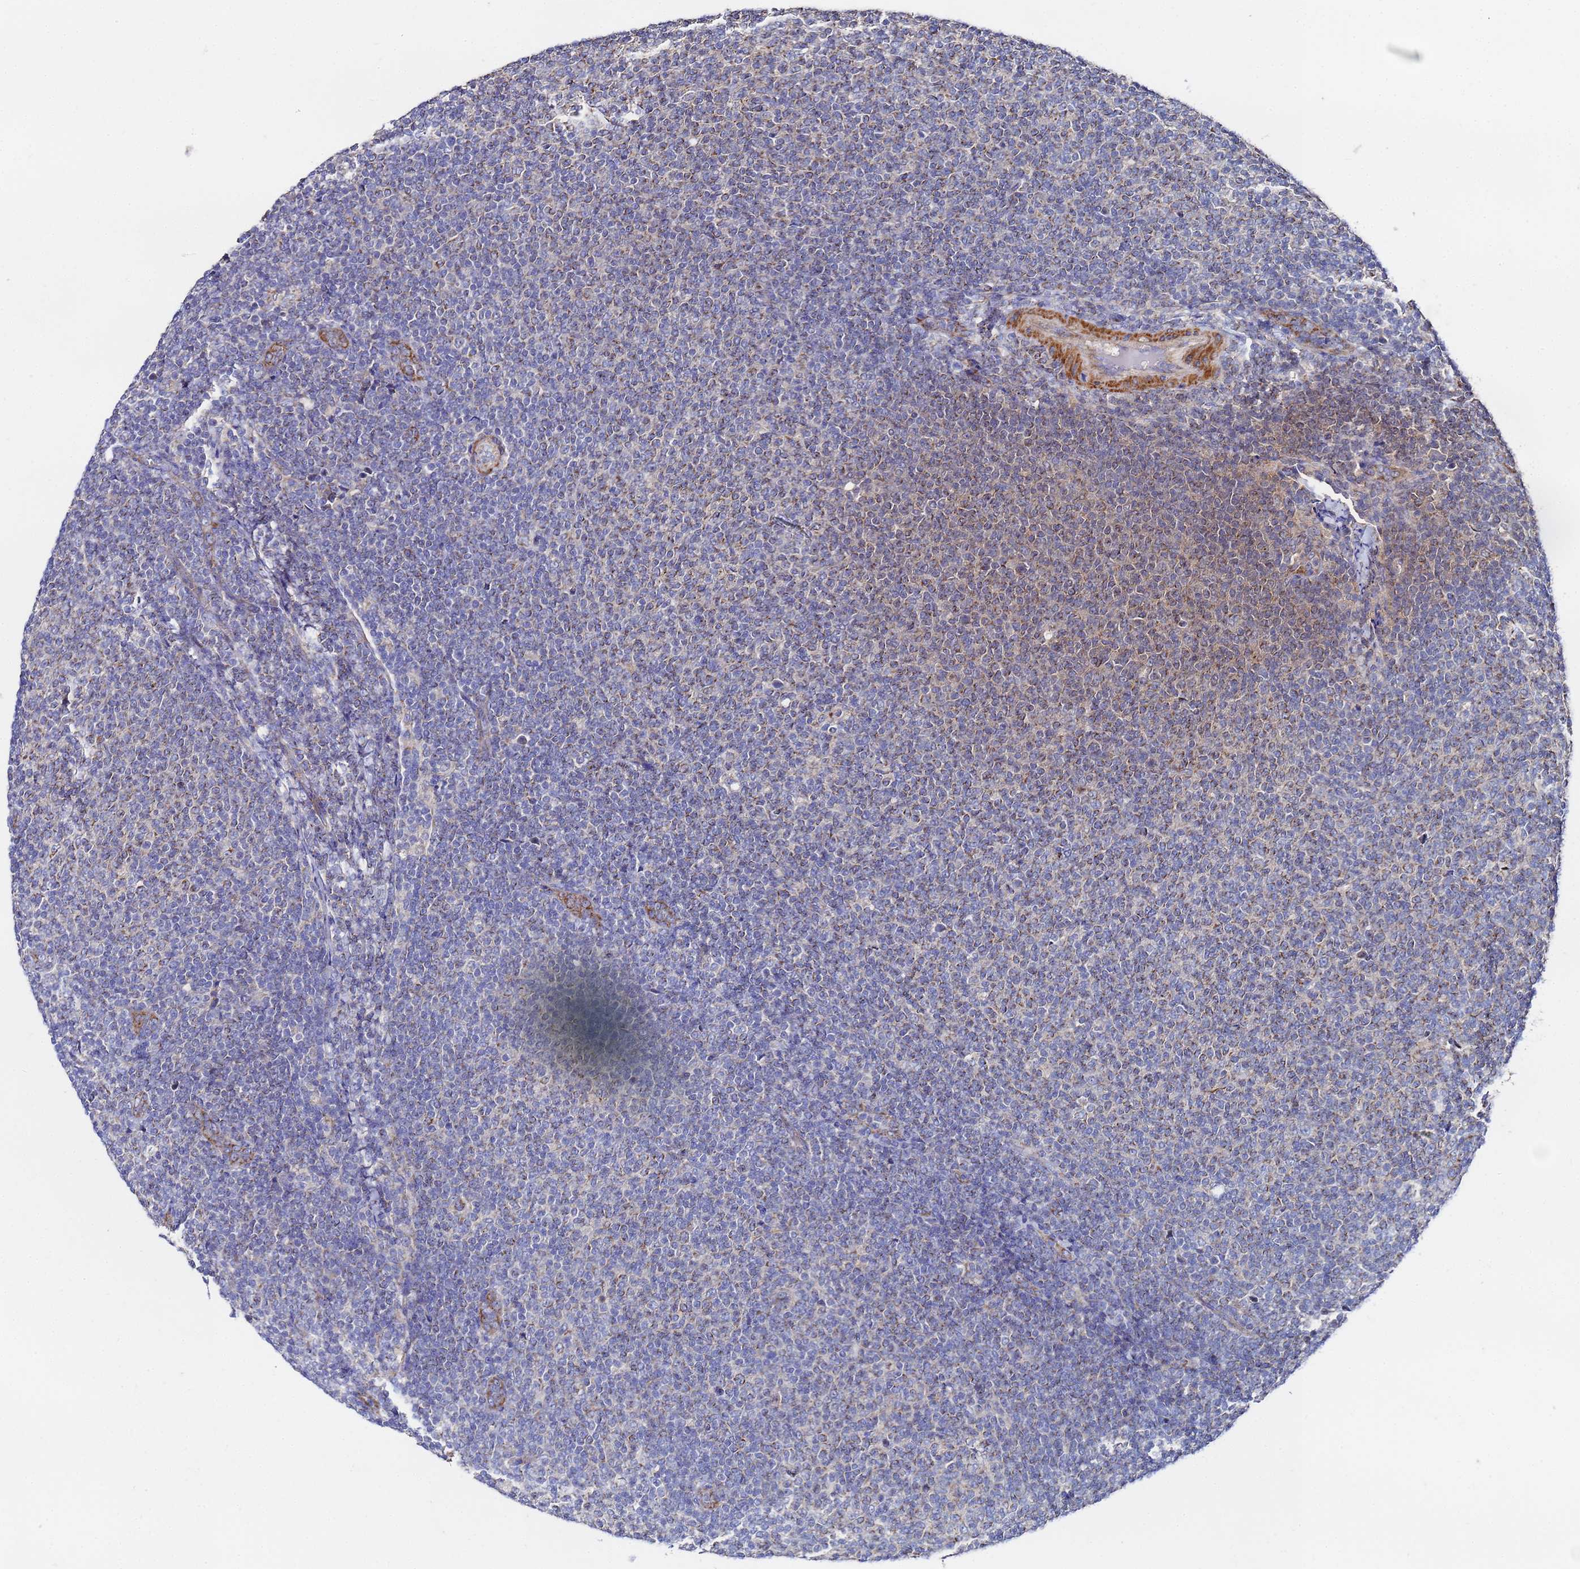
{"staining": {"intensity": "moderate", "quantity": "<25%", "location": "cytoplasmic/membranous"}, "tissue": "lymphoma", "cell_type": "Tumor cells", "image_type": "cancer", "snomed": [{"axis": "morphology", "description": "Malignant lymphoma, non-Hodgkin's type, Low grade"}, {"axis": "topography", "description": "Lymph node"}], "caption": "This is an image of IHC staining of low-grade malignant lymphoma, non-Hodgkin's type, which shows moderate positivity in the cytoplasmic/membranous of tumor cells.", "gene": "FAHD2A", "patient": {"sex": "male", "age": 66}}